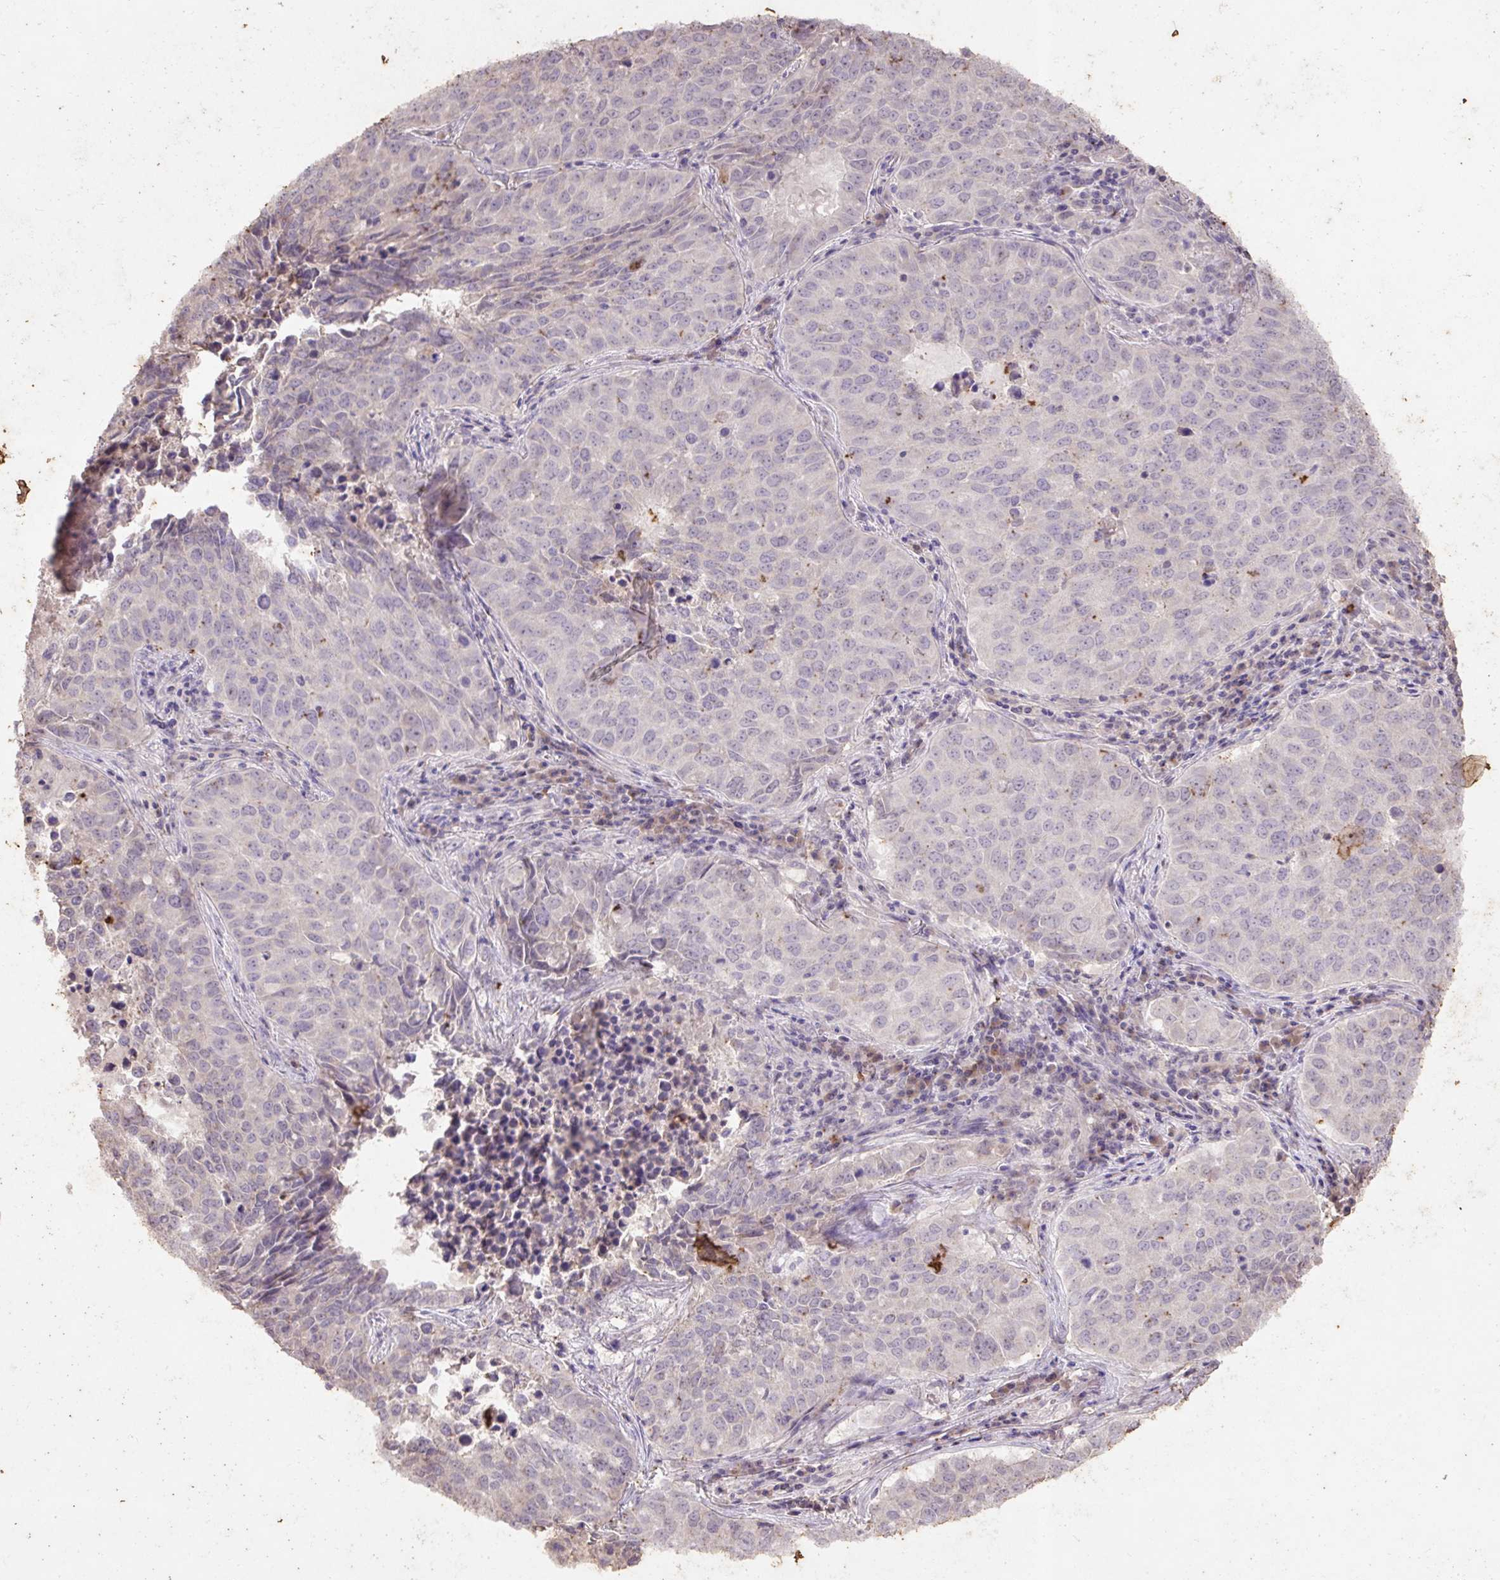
{"staining": {"intensity": "negative", "quantity": "none", "location": "none"}, "tissue": "lung cancer", "cell_type": "Tumor cells", "image_type": "cancer", "snomed": [{"axis": "morphology", "description": "Adenocarcinoma, NOS"}, {"axis": "topography", "description": "Lung"}], "caption": "The histopathology image reveals no significant expression in tumor cells of adenocarcinoma (lung).", "gene": "LRTM2", "patient": {"sex": "female", "age": 50}}